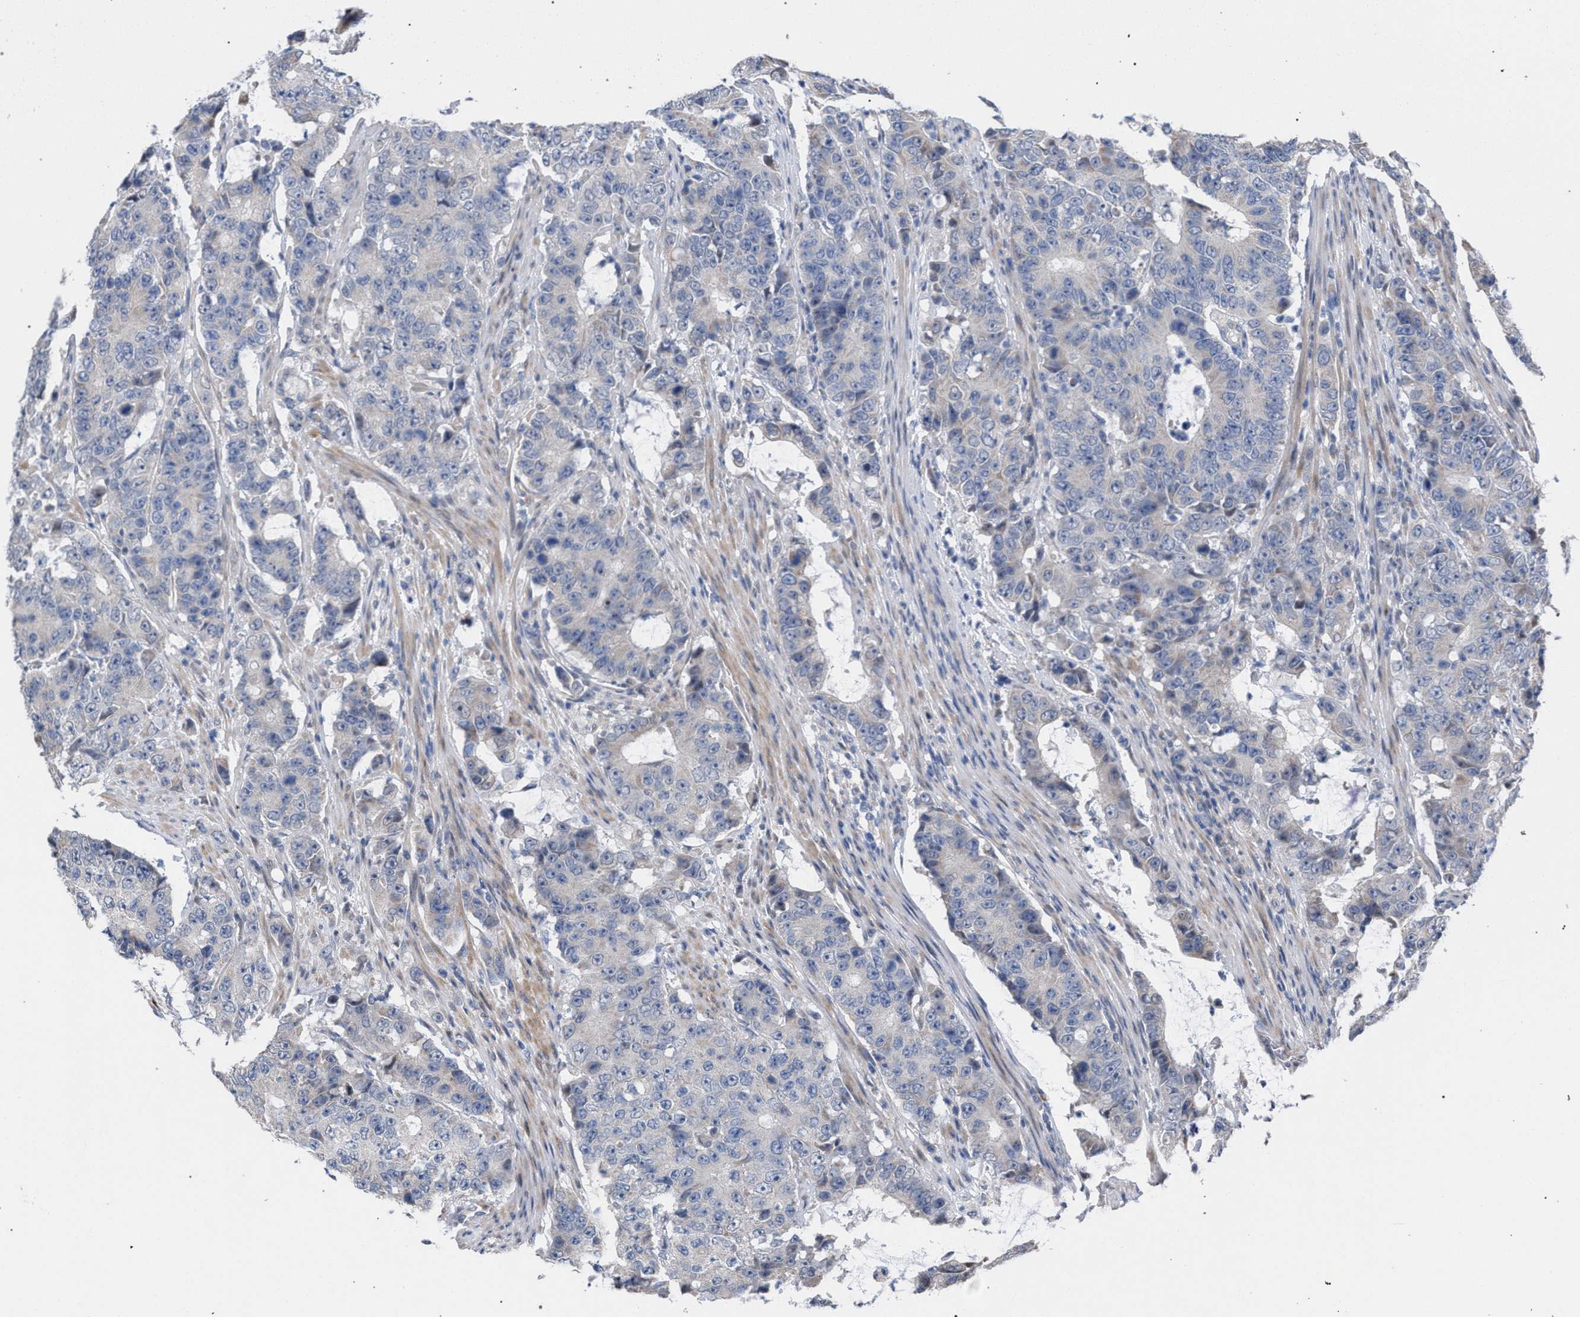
{"staining": {"intensity": "negative", "quantity": "none", "location": "none"}, "tissue": "colorectal cancer", "cell_type": "Tumor cells", "image_type": "cancer", "snomed": [{"axis": "morphology", "description": "Adenocarcinoma, NOS"}, {"axis": "topography", "description": "Colon"}], "caption": "Immunohistochemistry (IHC) histopathology image of colorectal adenocarcinoma stained for a protein (brown), which displays no staining in tumor cells.", "gene": "RNF135", "patient": {"sex": "female", "age": 86}}